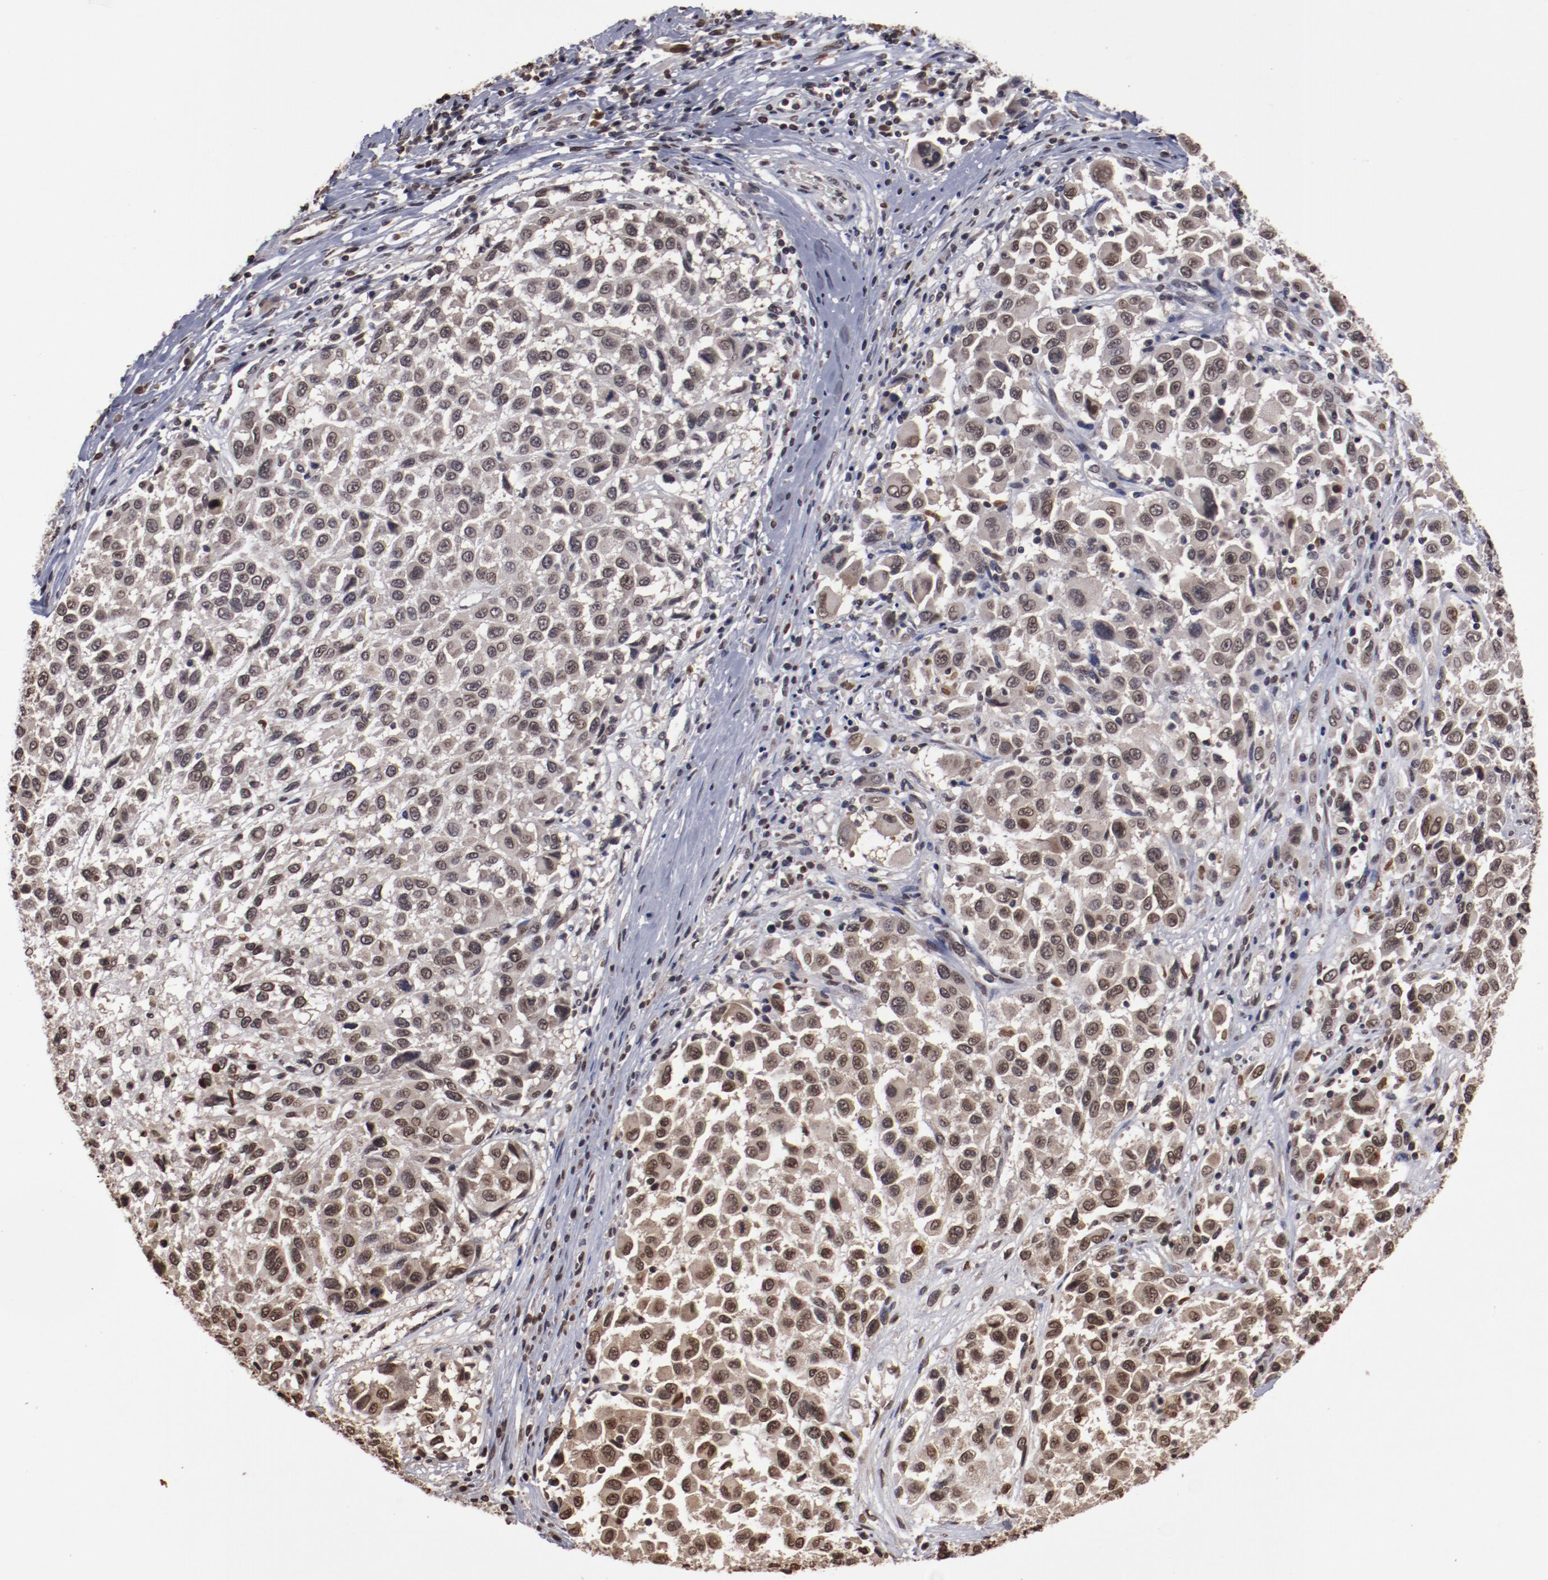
{"staining": {"intensity": "moderate", "quantity": ">75%", "location": "nuclear"}, "tissue": "melanoma", "cell_type": "Tumor cells", "image_type": "cancer", "snomed": [{"axis": "morphology", "description": "Malignant melanoma, Metastatic site"}, {"axis": "topography", "description": "Lymph node"}], "caption": "Moderate nuclear protein staining is appreciated in approximately >75% of tumor cells in melanoma. Immunohistochemistry (ihc) stains the protein in brown and the nuclei are stained blue.", "gene": "AKT1", "patient": {"sex": "male", "age": 61}}